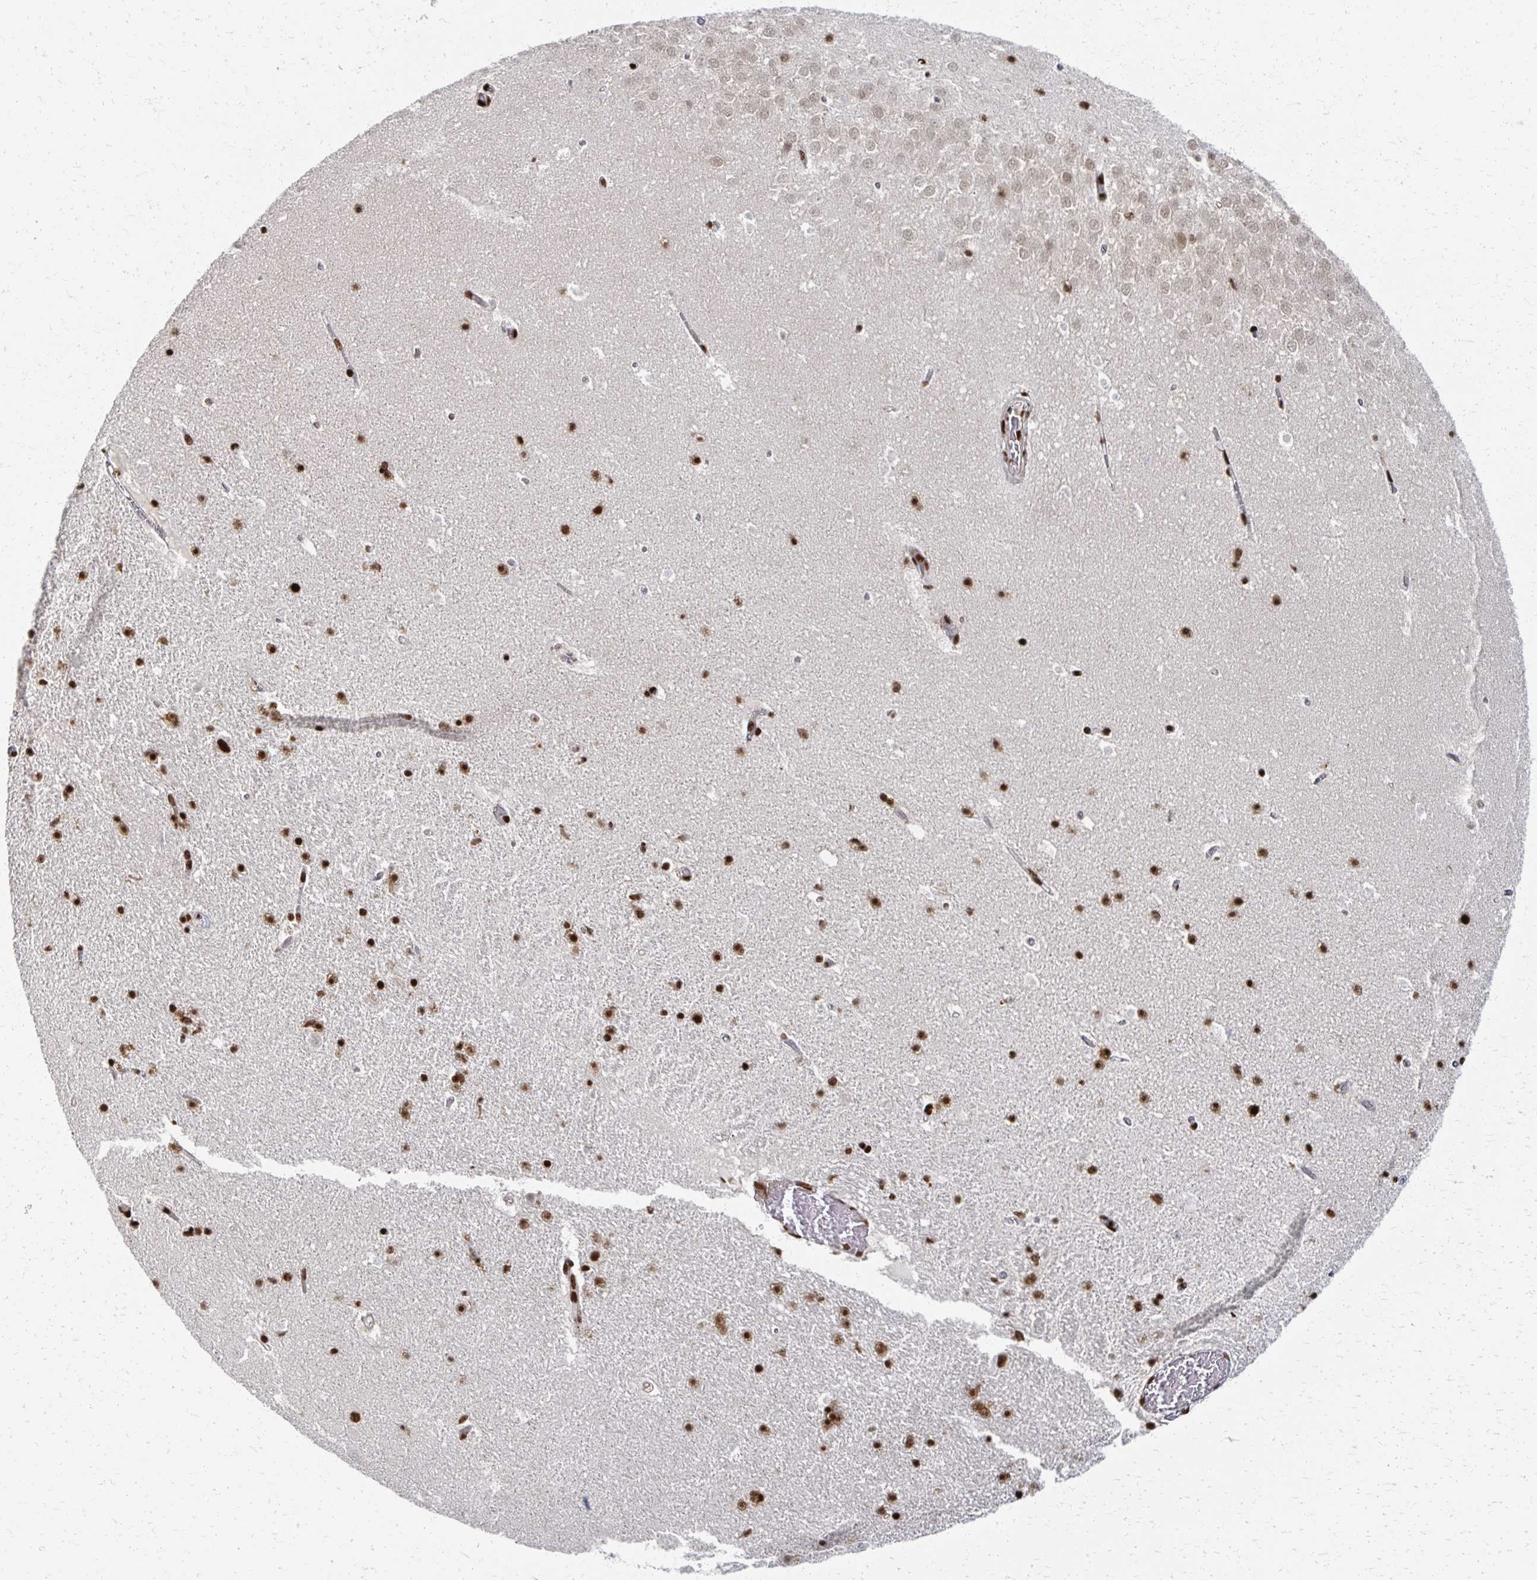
{"staining": {"intensity": "strong", "quantity": "25%-75%", "location": "nuclear"}, "tissue": "hippocampus", "cell_type": "Glial cells", "image_type": "normal", "snomed": [{"axis": "morphology", "description": "Normal tissue, NOS"}, {"axis": "topography", "description": "Hippocampus"}], "caption": "This micrograph shows unremarkable hippocampus stained with IHC to label a protein in brown. The nuclear of glial cells show strong positivity for the protein. Nuclei are counter-stained blue.", "gene": "RBBP4", "patient": {"sex": "female", "age": 42}}